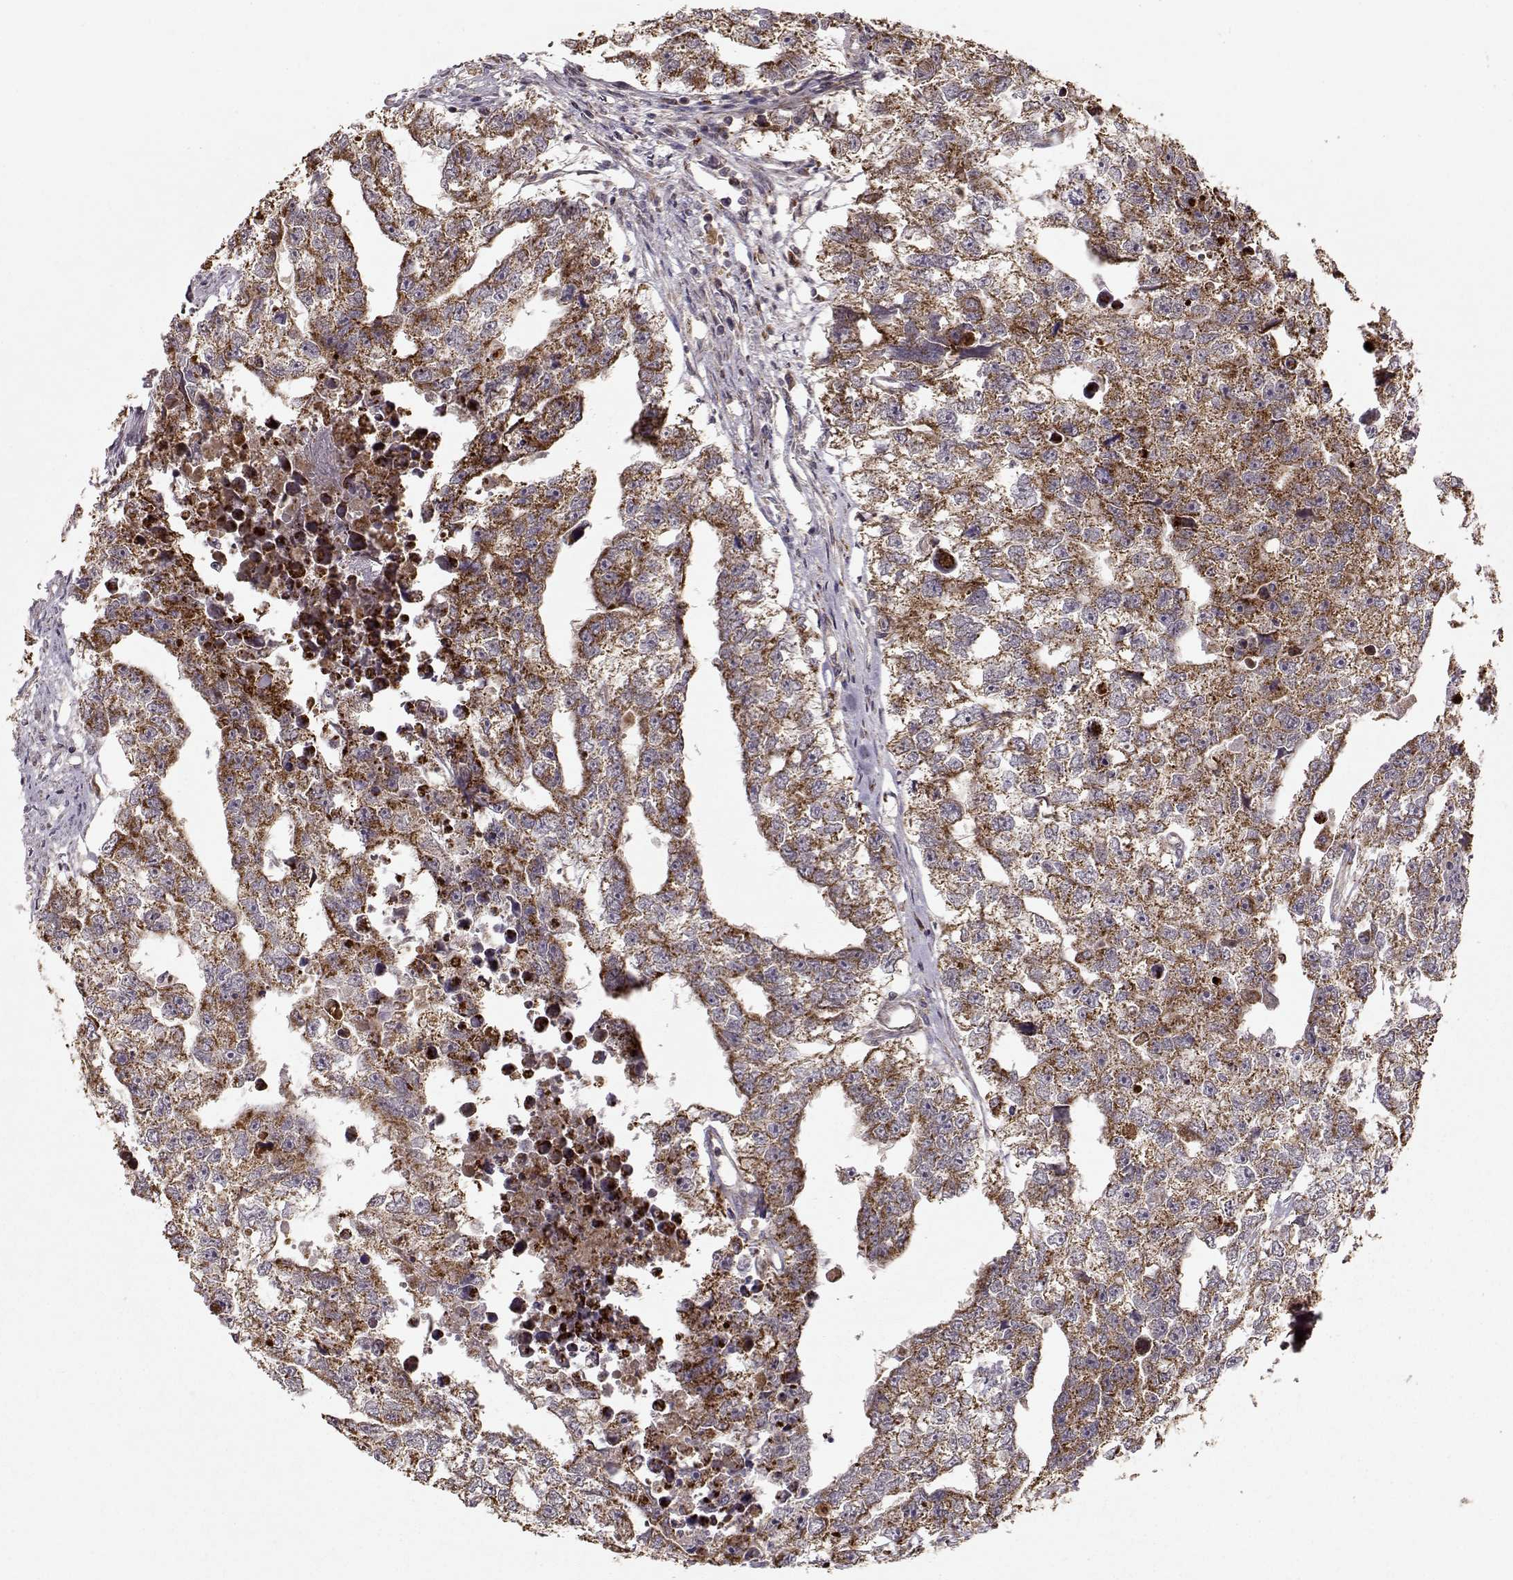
{"staining": {"intensity": "strong", "quantity": ">75%", "location": "cytoplasmic/membranous"}, "tissue": "testis cancer", "cell_type": "Tumor cells", "image_type": "cancer", "snomed": [{"axis": "morphology", "description": "Carcinoma, Embryonal, NOS"}, {"axis": "morphology", "description": "Teratoma, malignant, NOS"}, {"axis": "topography", "description": "Testis"}], "caption": "A photomicrograph of human embryonal carcinoma (testis) stained for a protein shows strong cytoplasmic/membranous brown staining in tumor cells.", "gene": "CMTM3", "patient": {"sex": "male", "age": 44}}